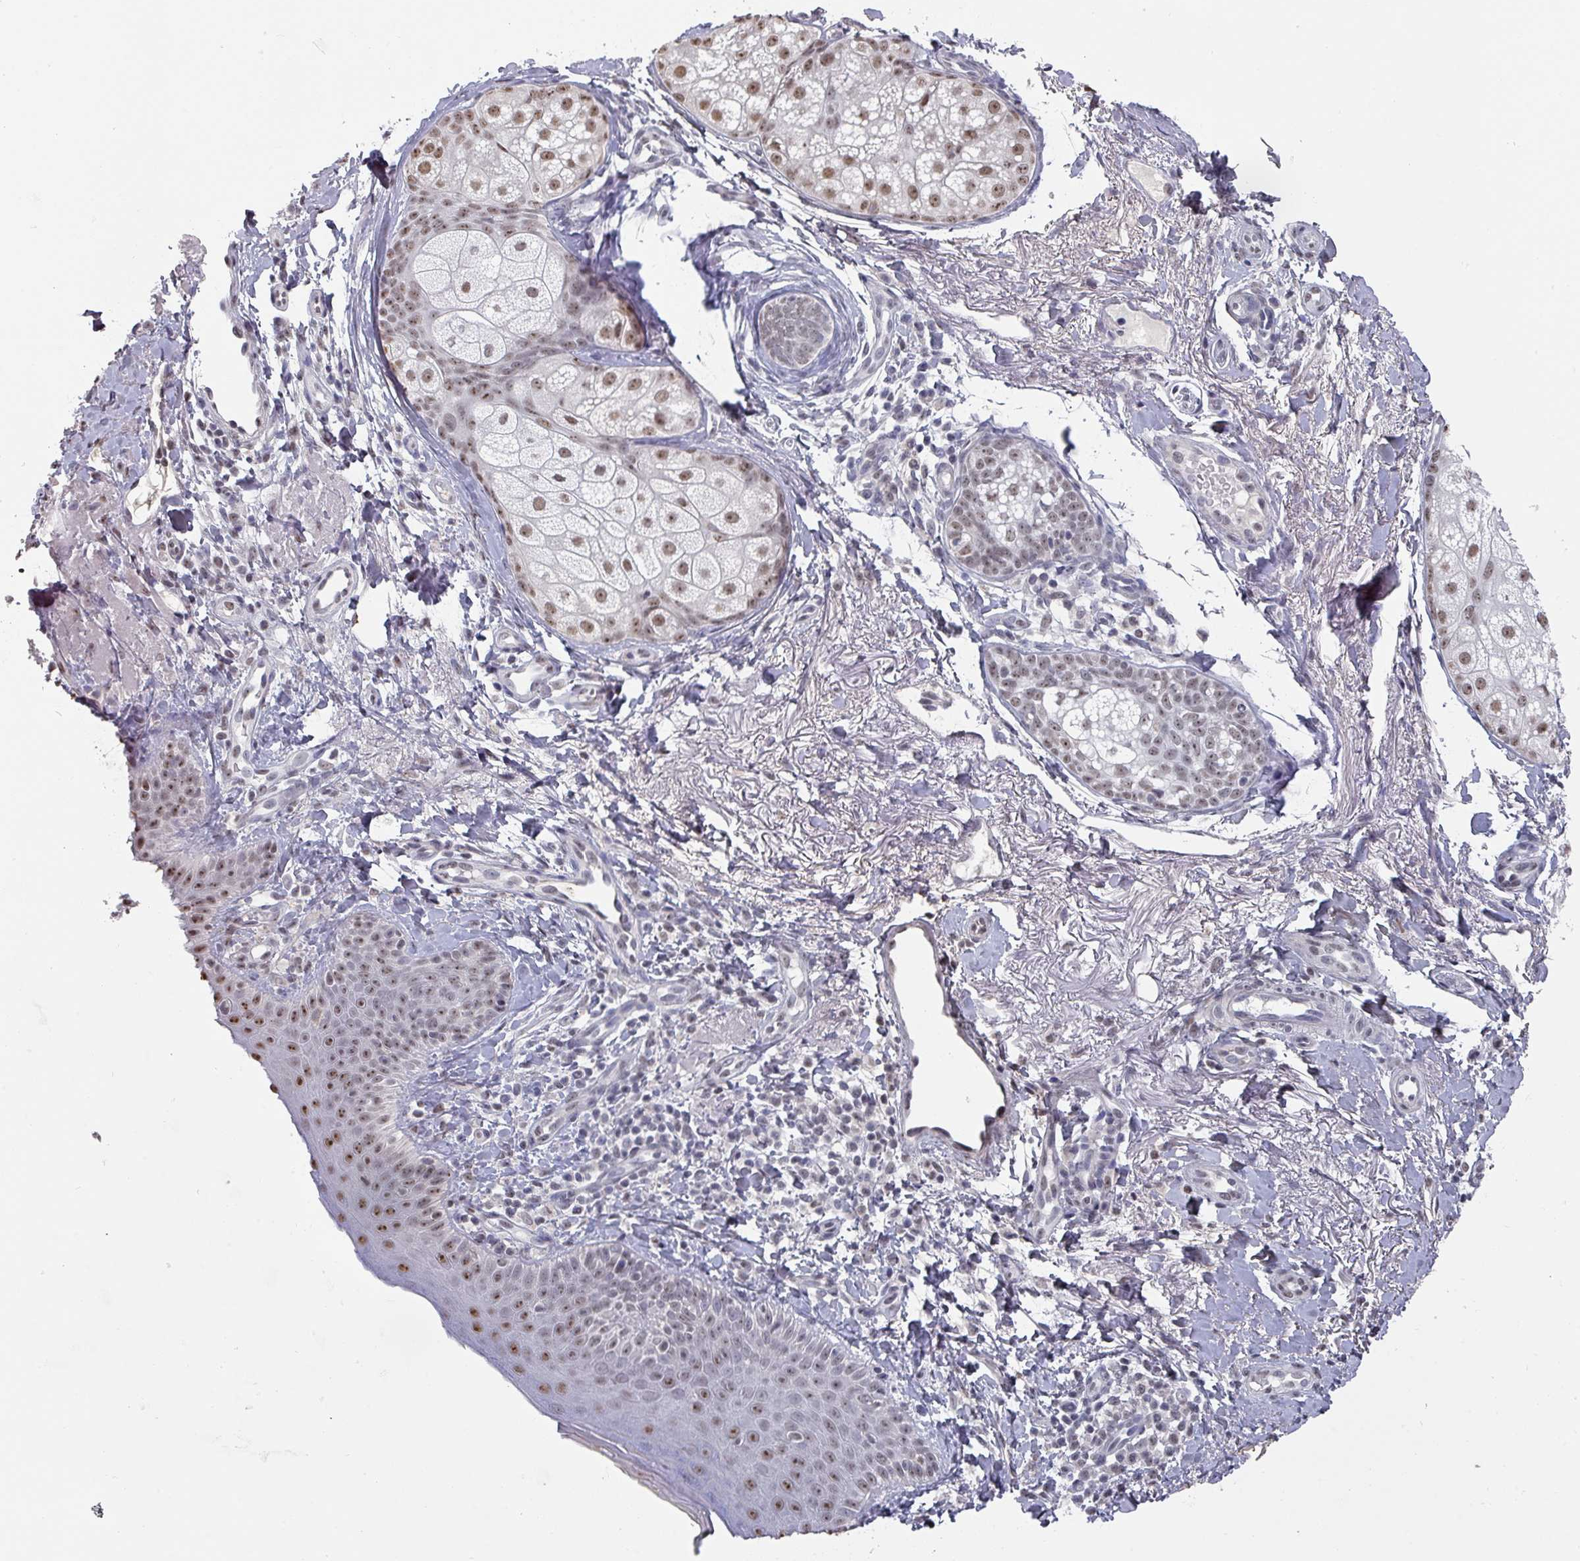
{"staining": {"intensity": "negative", "quantity": "none", "location": "none"}, "tissue": "skin", "cell_type": "Fibroblasts", "image_type": "normal", "snomed": [{"axis": "morphology", "description": "Normal tissue, NOS"}, {"axis": "topography", "description": "Skin"}], "caption": "A high-resolution photomicrograph shows immunohistochemistry staining of unremarkable skin, which shows no significant positivity in fibroblasts.", "gene": "ZNF654", "patient": {"sex": "male", "age": 57}}